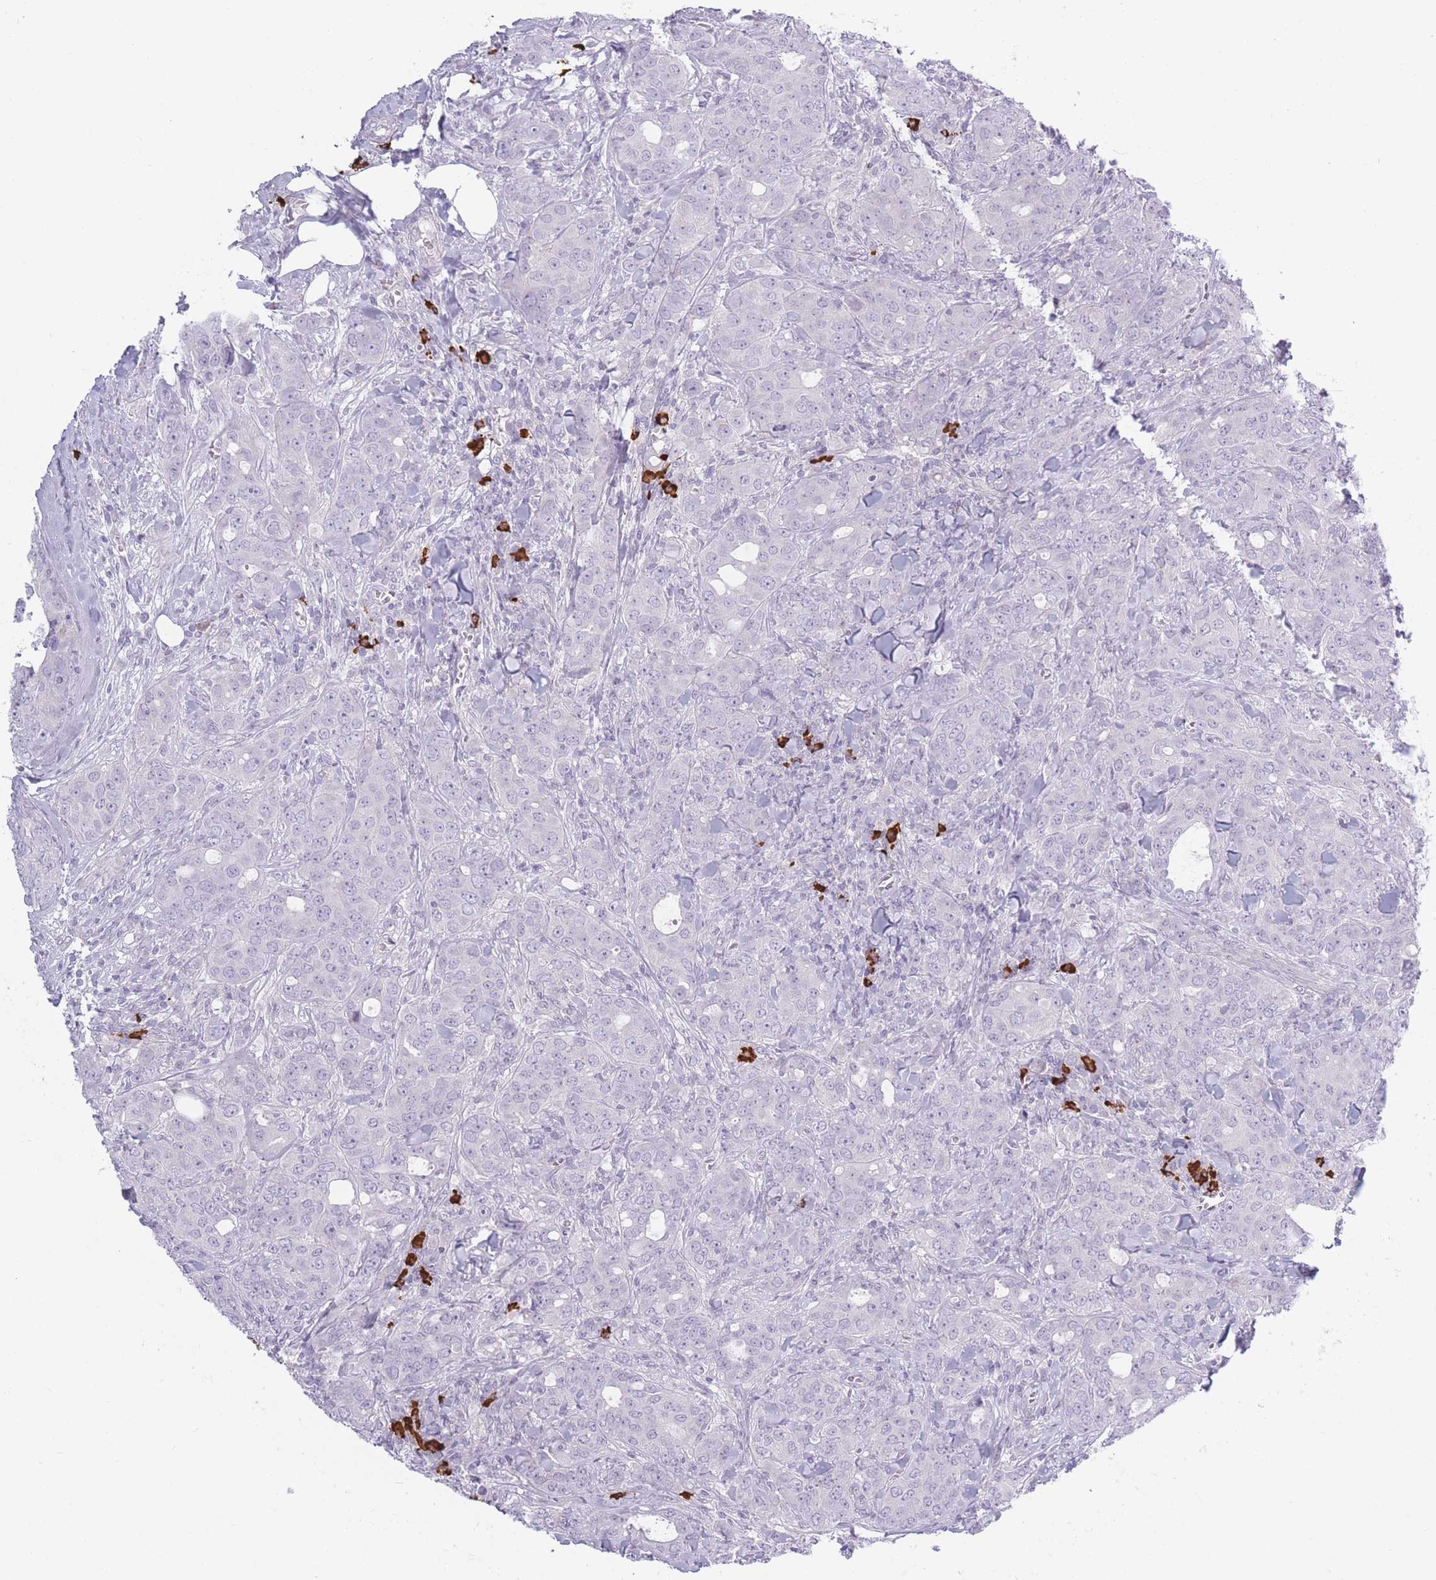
{"staining": {"intensity": "negative", "quantity": "none", "location": "none"}, "tissue": "breast cancer", "cell_type": "Tumor cells", "image_type": "cancer", "snomed": [{"axis": "morphology", "description": "Duct carcinoma"}, {"axis": "topography", "description": "Breast"}], "caption": "Breast cancer (intraductal carcinoma) stained for a protein using immunohistochemistry reveals no positivity tumor cells.", "gene": "PLEKHG2", "patient": {"sex": "female", "age": 43}}